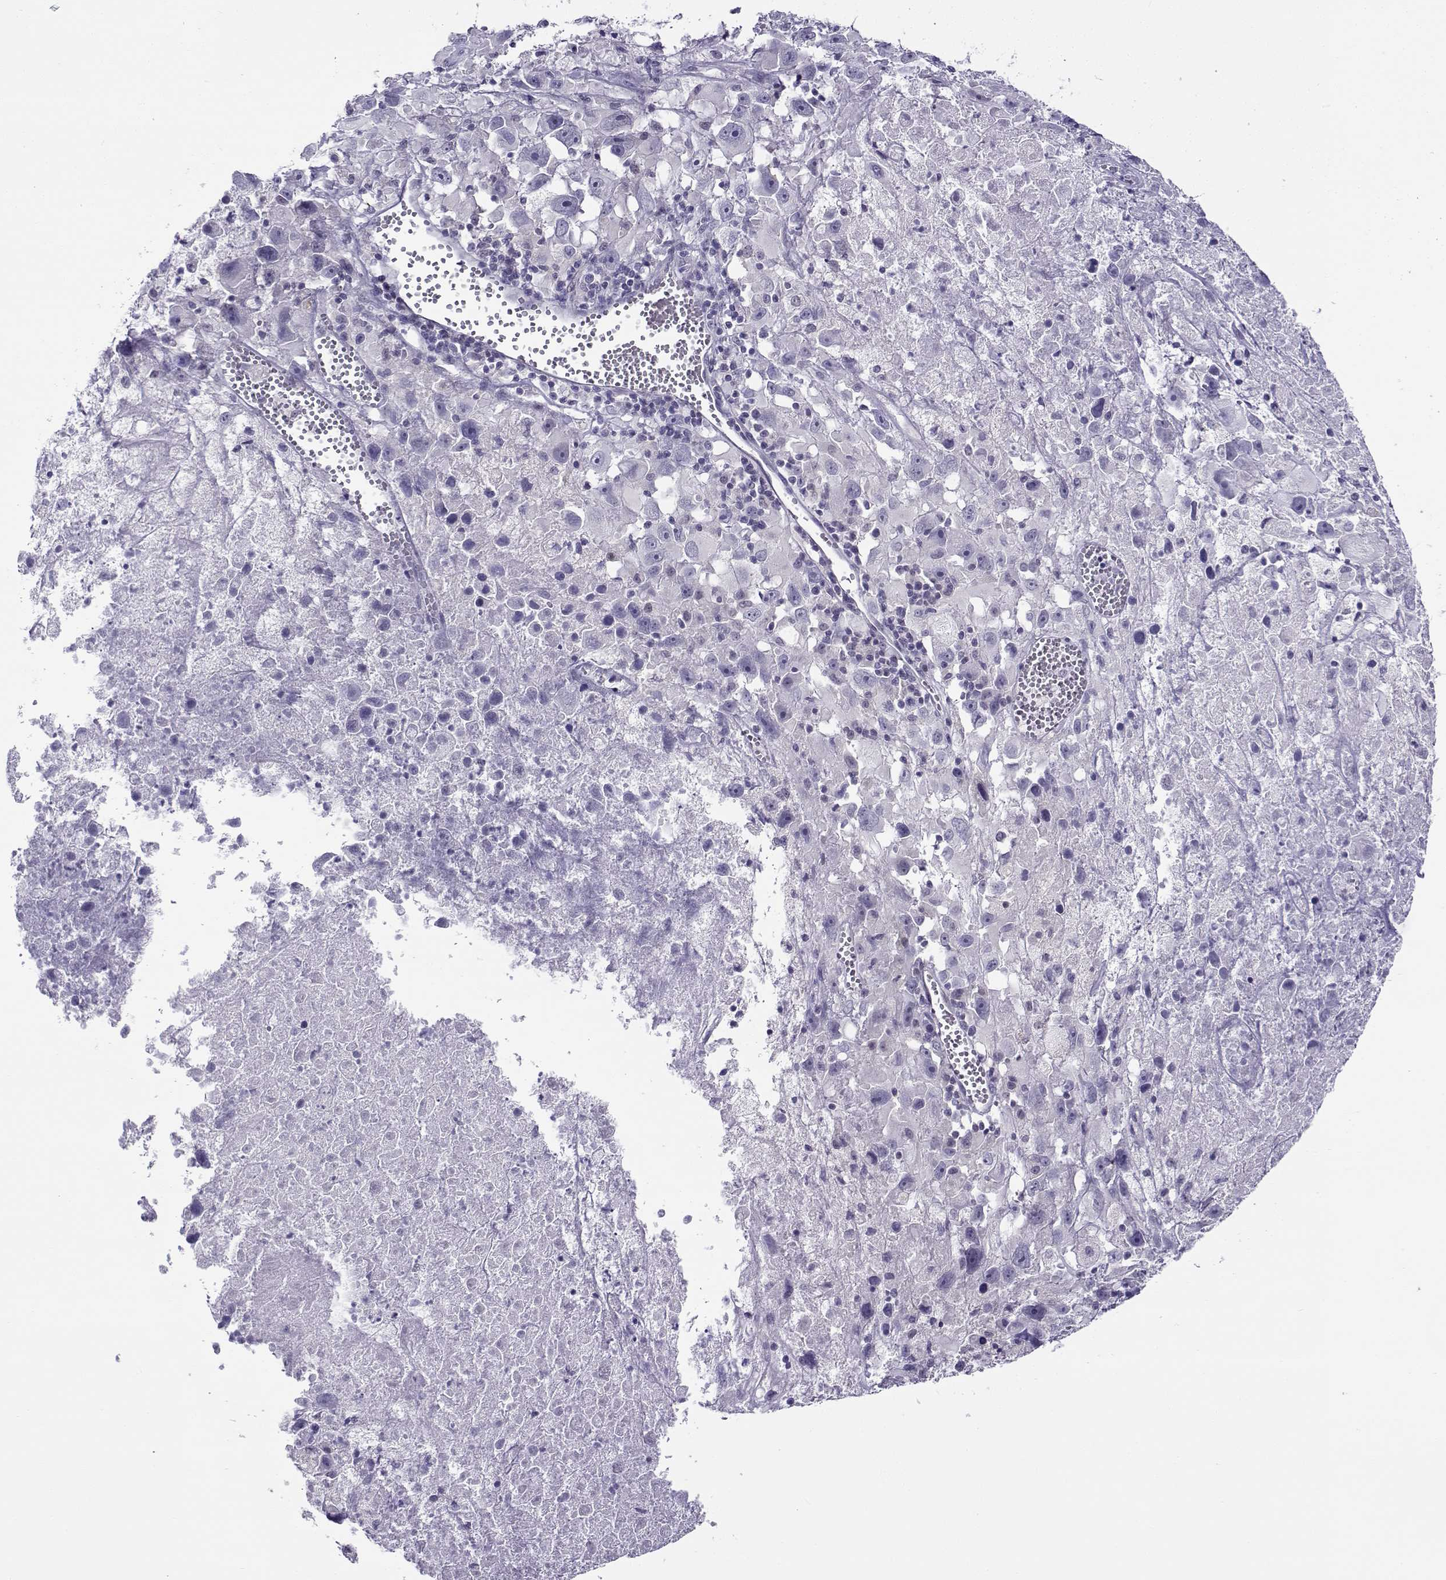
{"staining": {"intensity": "negative", "quantity": "none", "location": "none"}, "tissue": "melanoma", "cell_type": "Tumor cells", "image_type": "cancer", "snomed": [{"axis": "morphology", "description": "Malignant melanoma, Metastatic site"}, {"axis": "topography", "description": "Lymph node"}], "caption": "Tumor cells show no significant protein staining in malignant melanoma (metastatic site).", "gene": "FEZF1", "patient": {"sex": "male", "age": 50}}